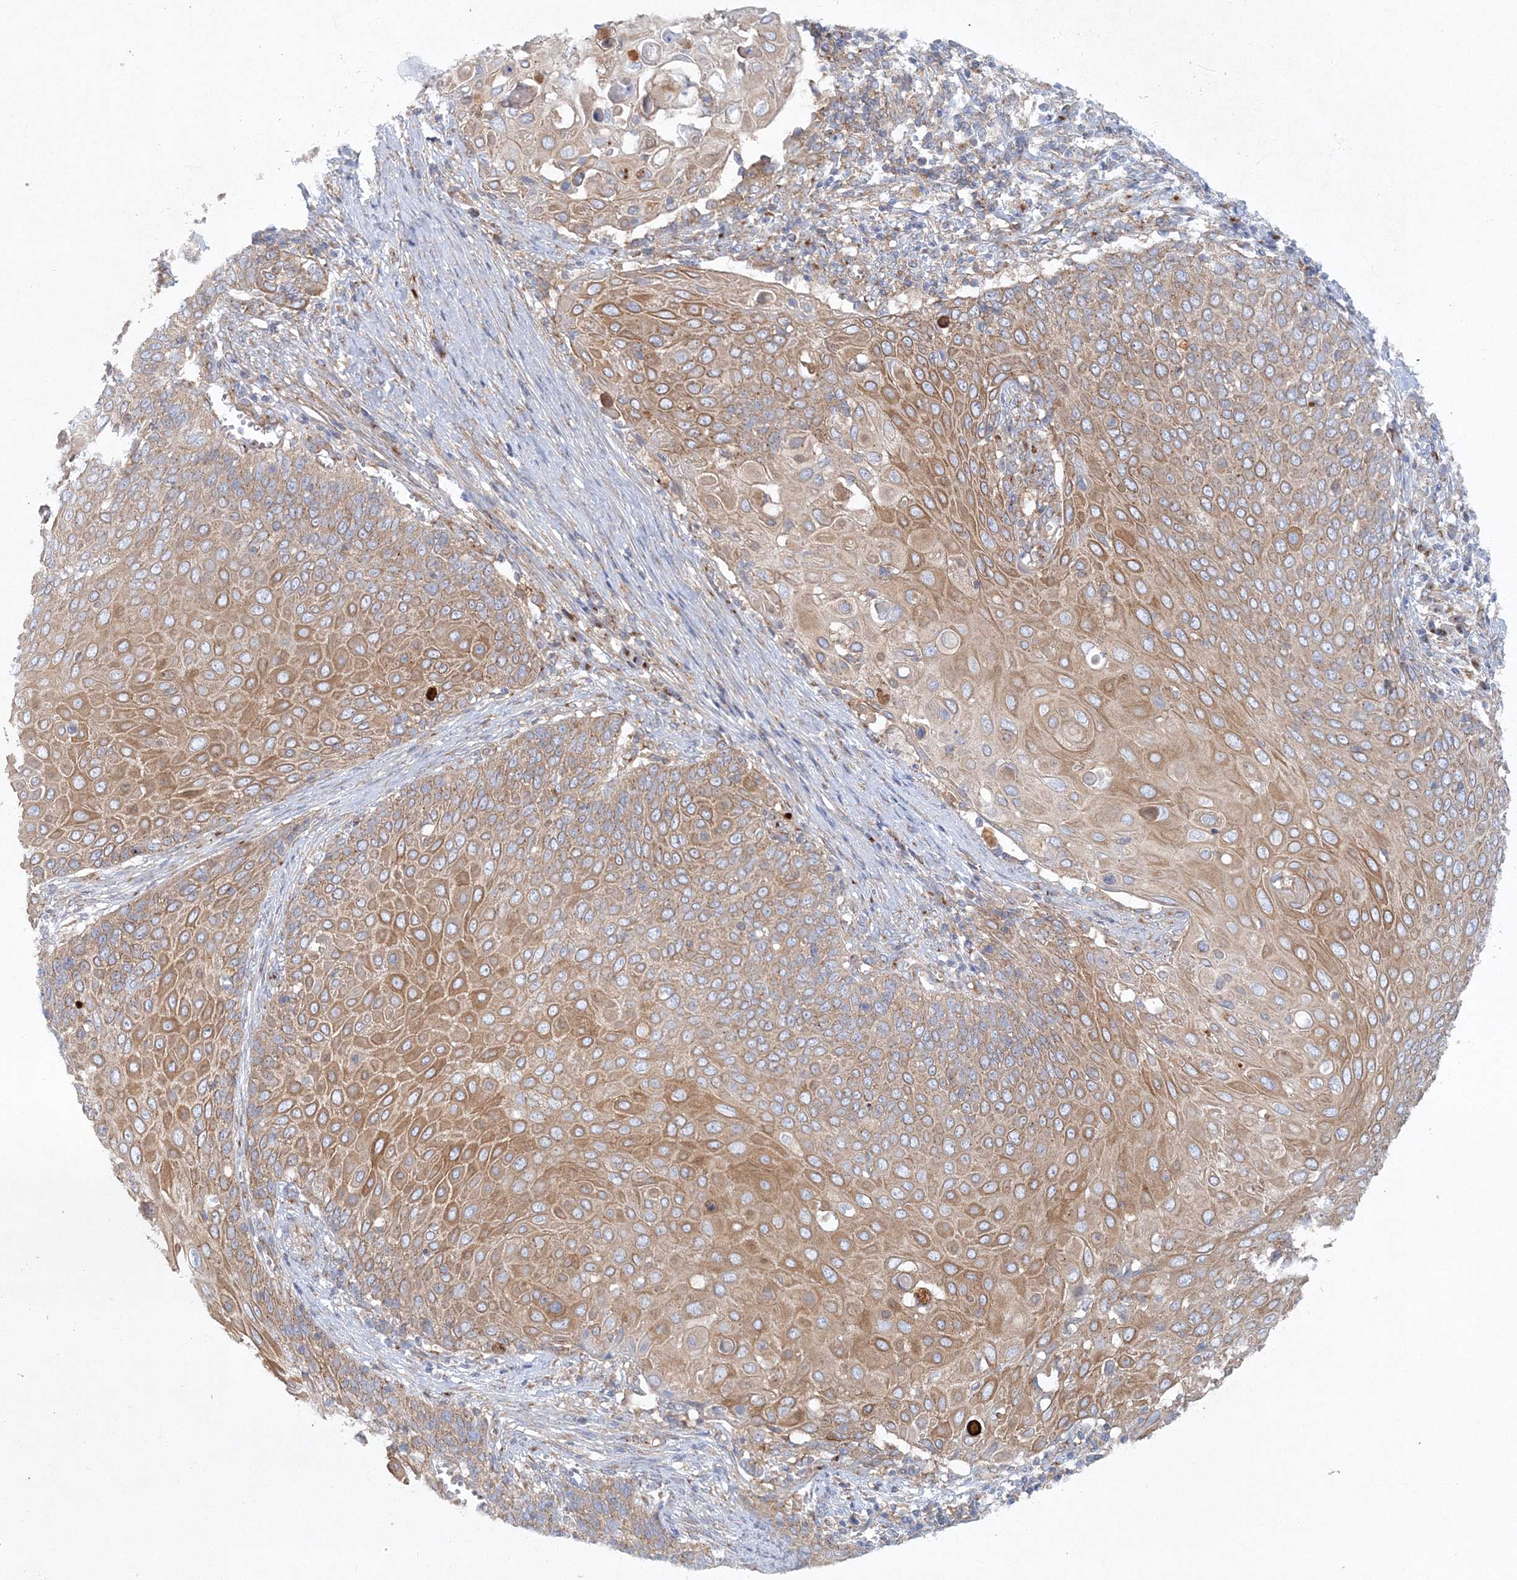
{"staining": {"intensity": "moderate", "quantity": ">75%", "location": "cytoplasmic/membranous"}, "tissue": "cervical cancer", "cell_type": "Tumor cells", "image_type": "cancer", "snomed": [{"axis": "morphology", "description": "Squamous cell carcinoma, NOS"}, {"axis": "topography", "description": "Cervix"}], "caption": "Immunohistochemistry staining of cervical cancer (squamous cell carcinoma), which reveals medium levels of moderate cytoplasmic/membranous positivity in approximately >75% of tumor cells indicating moderate cytoplasmic/membranous protein expression. The staining was performed using DAB (brown) for protein detection and nuclei were counterstained in hematoxylin (blue).", "gene": "SEC23IP", "patient": {"sex": "female", "age": 39}}